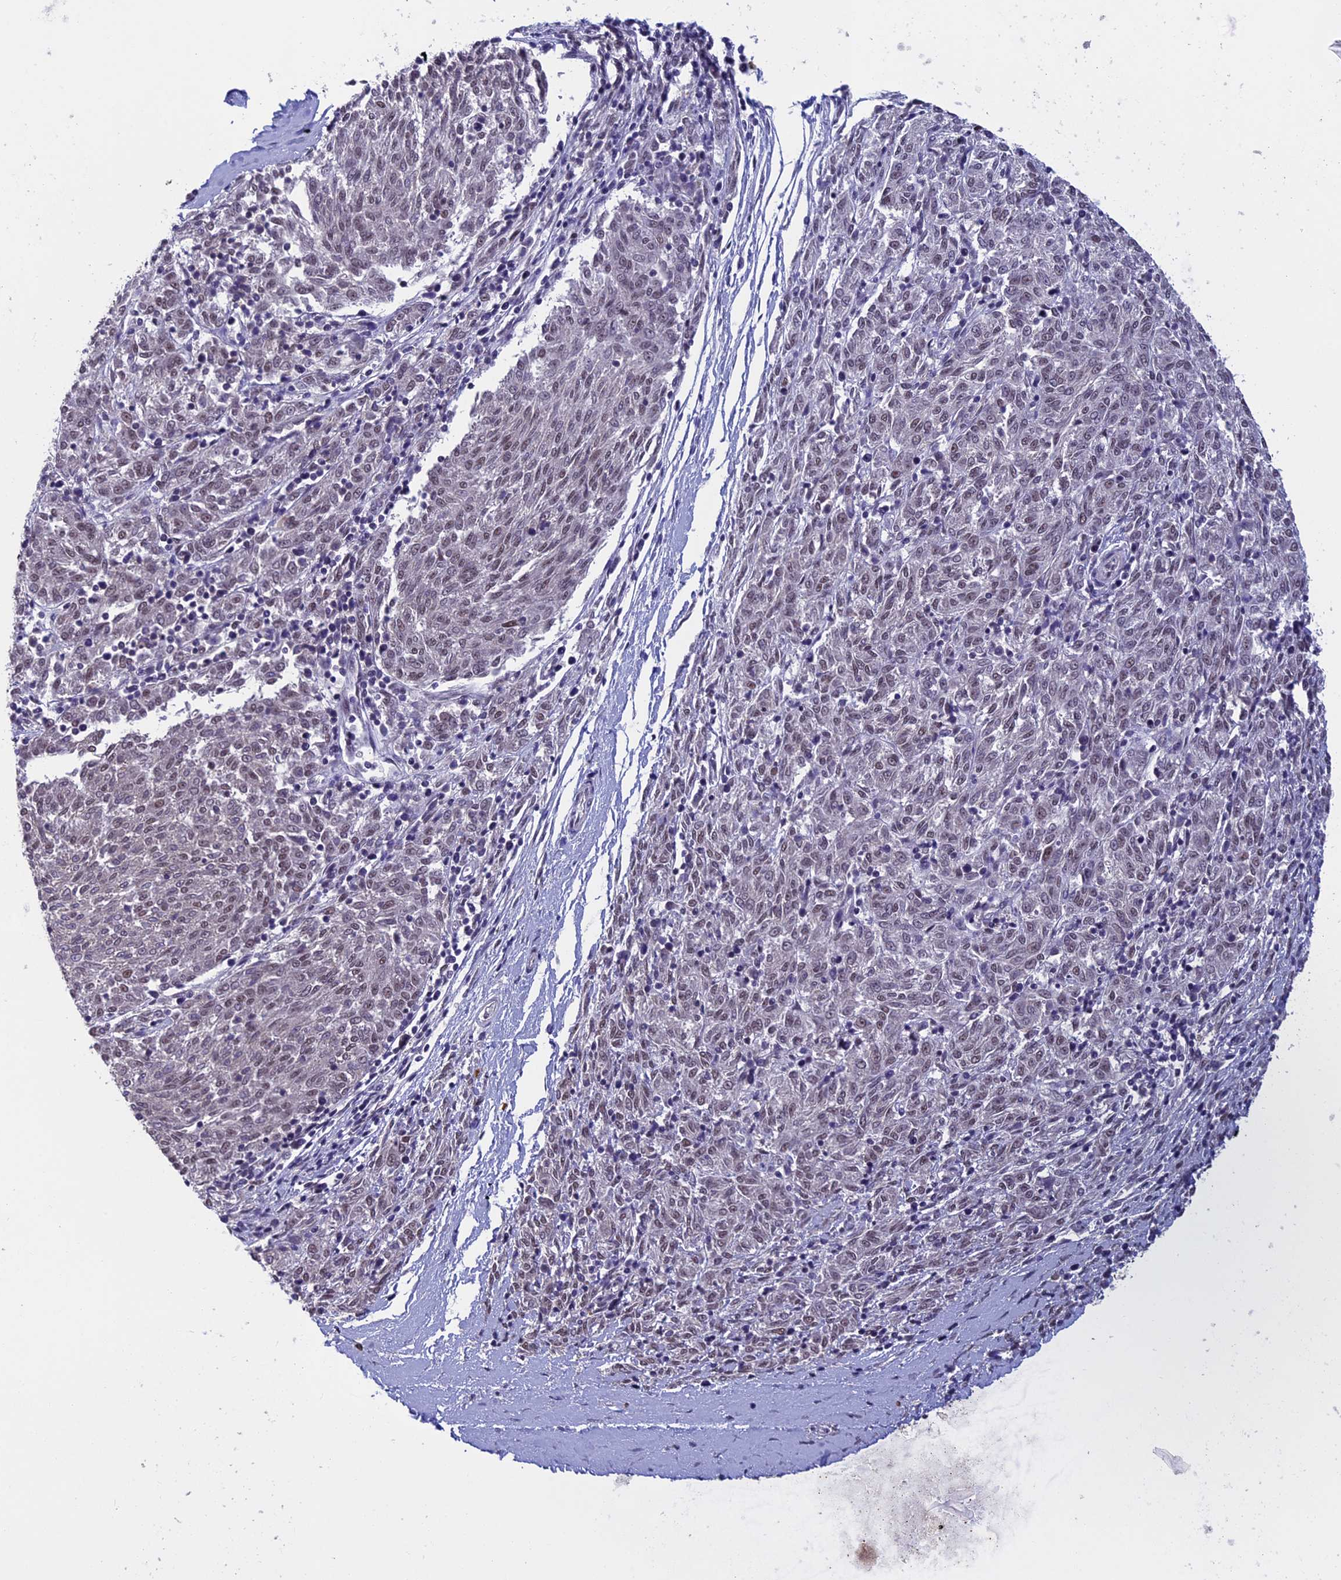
{"staining": {"intensity": "weak", "quantity": "25%-75%", "location": "nuclear"}, "tissue": "melanoma", "cell_type": "Tumor cells", "image_type": "cancer", "snomed": [{"axis": "morphology", "description": "Malignant melanoma, NOS"}, {"axis": "topography", "description": "Skin"}], "caption": "The immunohistochemical stain highlights weak nuclear expression in tumor cells of malignant melanoma tissue. (Brightfield microscopy of DAB IHC at high magnification).", "gene": "RNF40", "patient": {"sex": "female", "age": 72}}